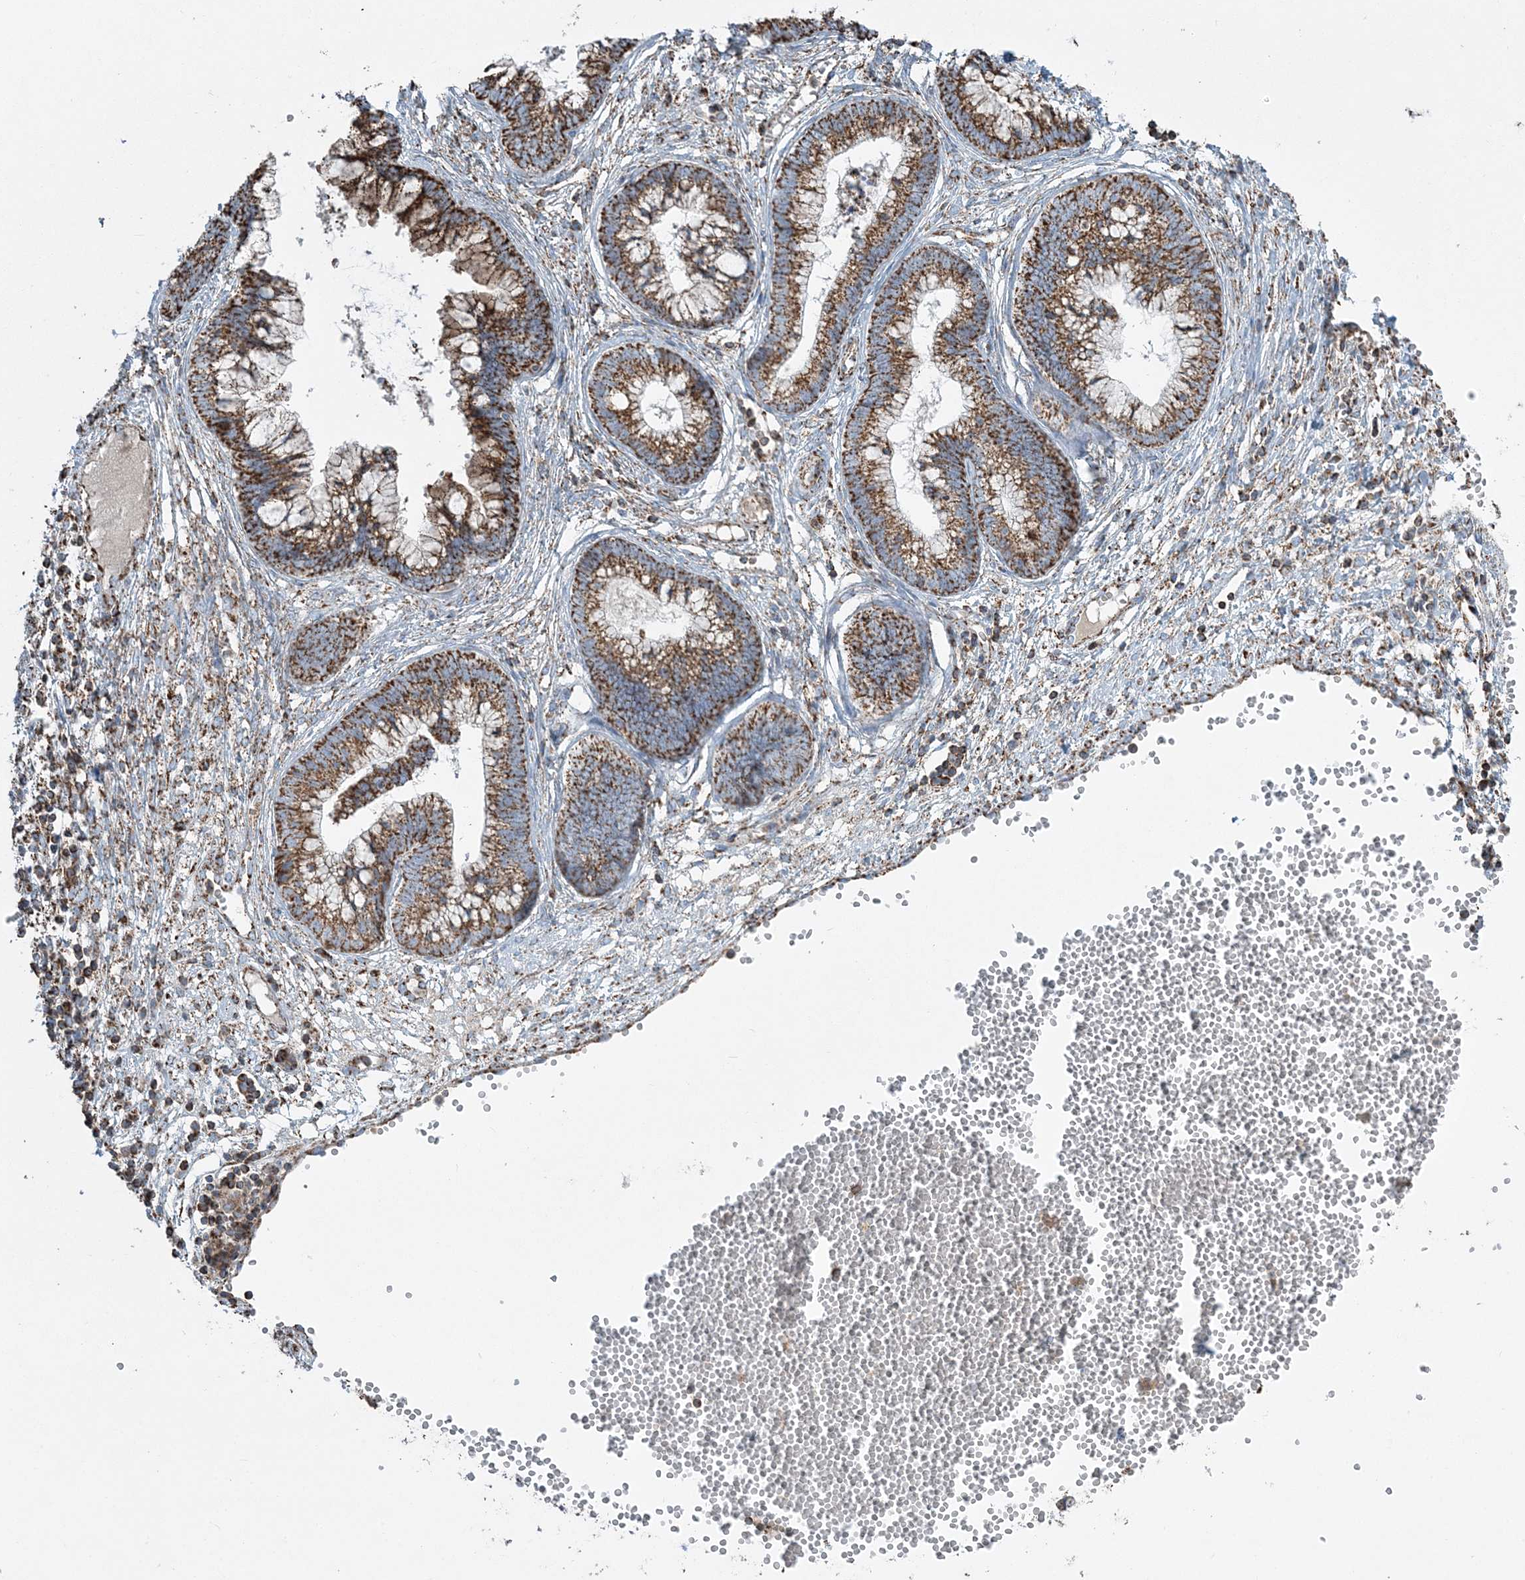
{"staining": {"intensity": "strong", "quantity": ">75%", "location": "cytoplasmic/membranous"}, "tissue": "cervical cancer", "cell_type": "Tumor cells", "image_type": "cancer", "snomed": [{"axis": "morphology", "description": "Adenocarcinoma, NOS"}, {"axis": "topography", "description": "Cervix"}], "caption": "Cervical cancer (adenocarcinoma) stained with a protein marker reveals strong staining in tumor cells.", "gene": "RAB11FIP3", "patient": {"sex": "female", "age": 44}}